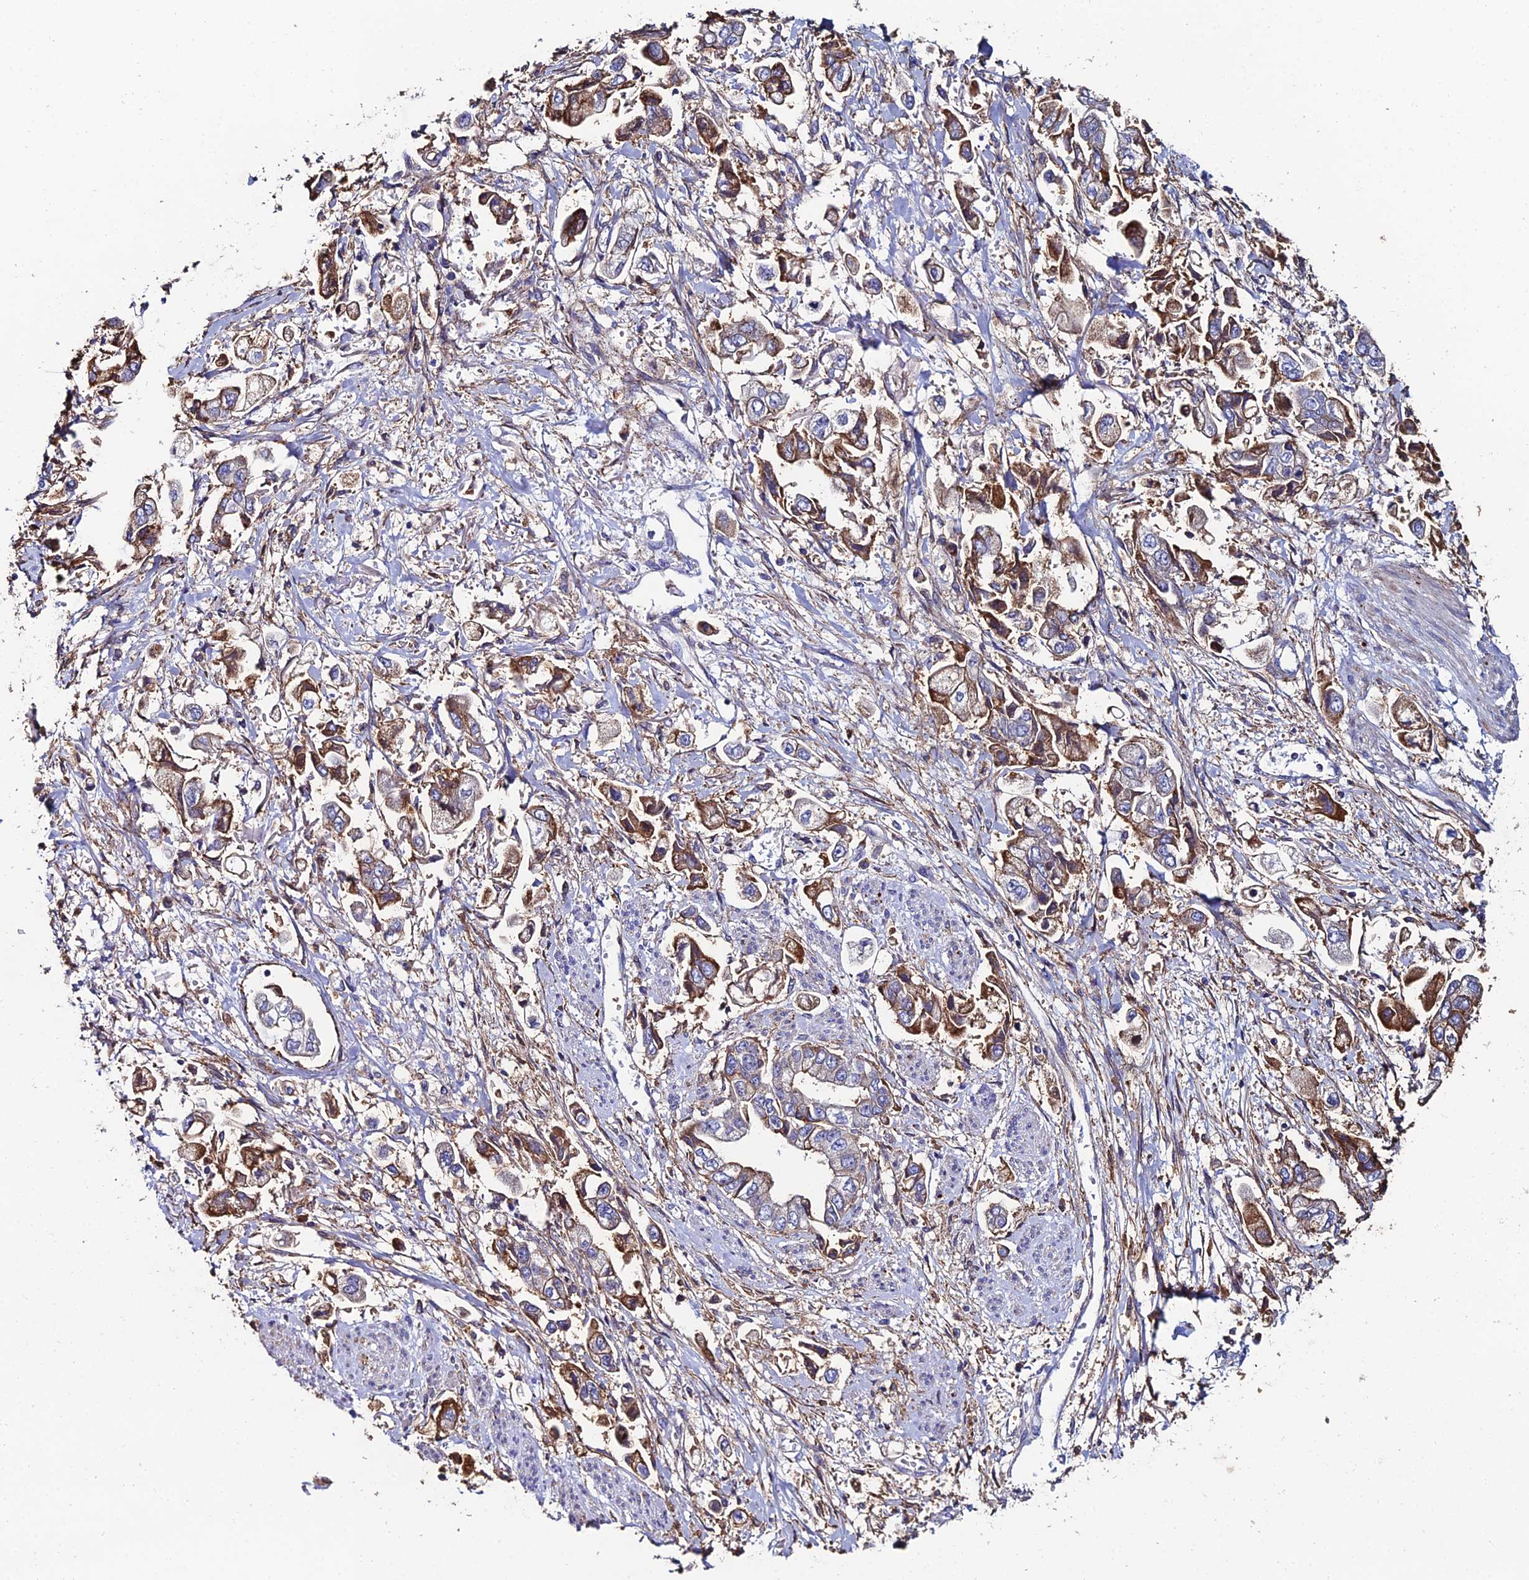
{"staining": {"intensity": "strong", "quantity": "25%-75%", "location": "cytoplasmic/membranous"}, "tissue": "stomach cancer", "cell_type": "Tumor cells", "image_type": "cancer", "snomed": [{"axis": "morphology", "description": "Adenocarcinoma, NOS"}, {"axis": "topography", "description": "Stomach"}], "caption": "Human stomach adenocarcinoma stained for a protein (brown) exhibits strong cytoplasmic/membranous positive positivity in about 25%-75% of tumor cells.", "gene": "C6", "patient": {"sex": "male", "age": 62}}